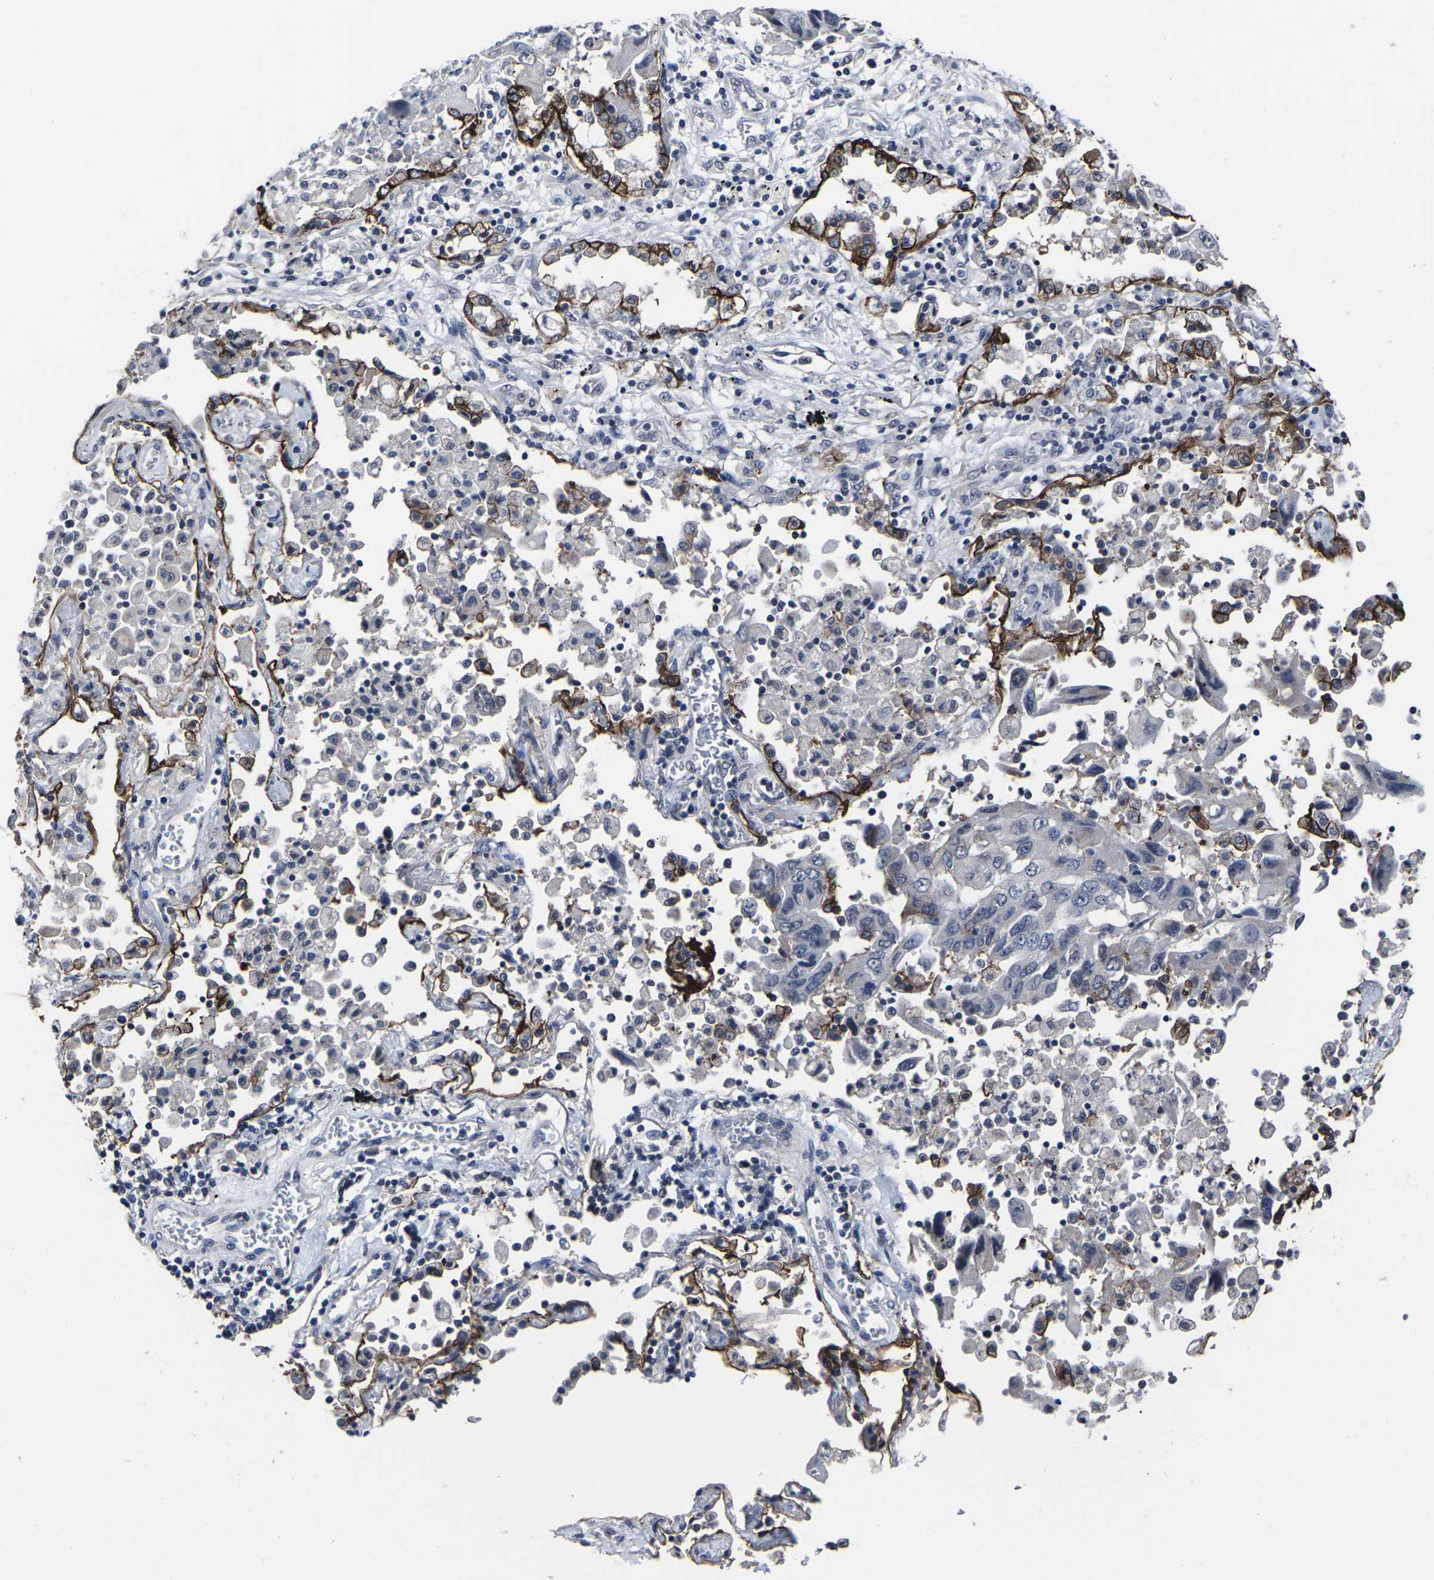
{"staining": {"intensity": "moderate", "quantity": "<25%", "location": "cytoplasmic/membranous"}, "tissue": "lung cancer", "cell_type": "Tumor cells", "image_type": "cancer", "snomed": [{"axis": "morphology", "description": "Adenocarcinoma, NOS"}, {"axis": "topography", "description": "Lung"}], "caption": "Lung cancer stained for a protein shows moderate cytoplasmic/membranous positivity in tumor cells. (DAB (3,3'-diaminobenzidine) IHC, brown staining for protein, blue staining for nuclei).", "gene": "MSANTD4", "patient": {"sex": "female", "age": 65}}